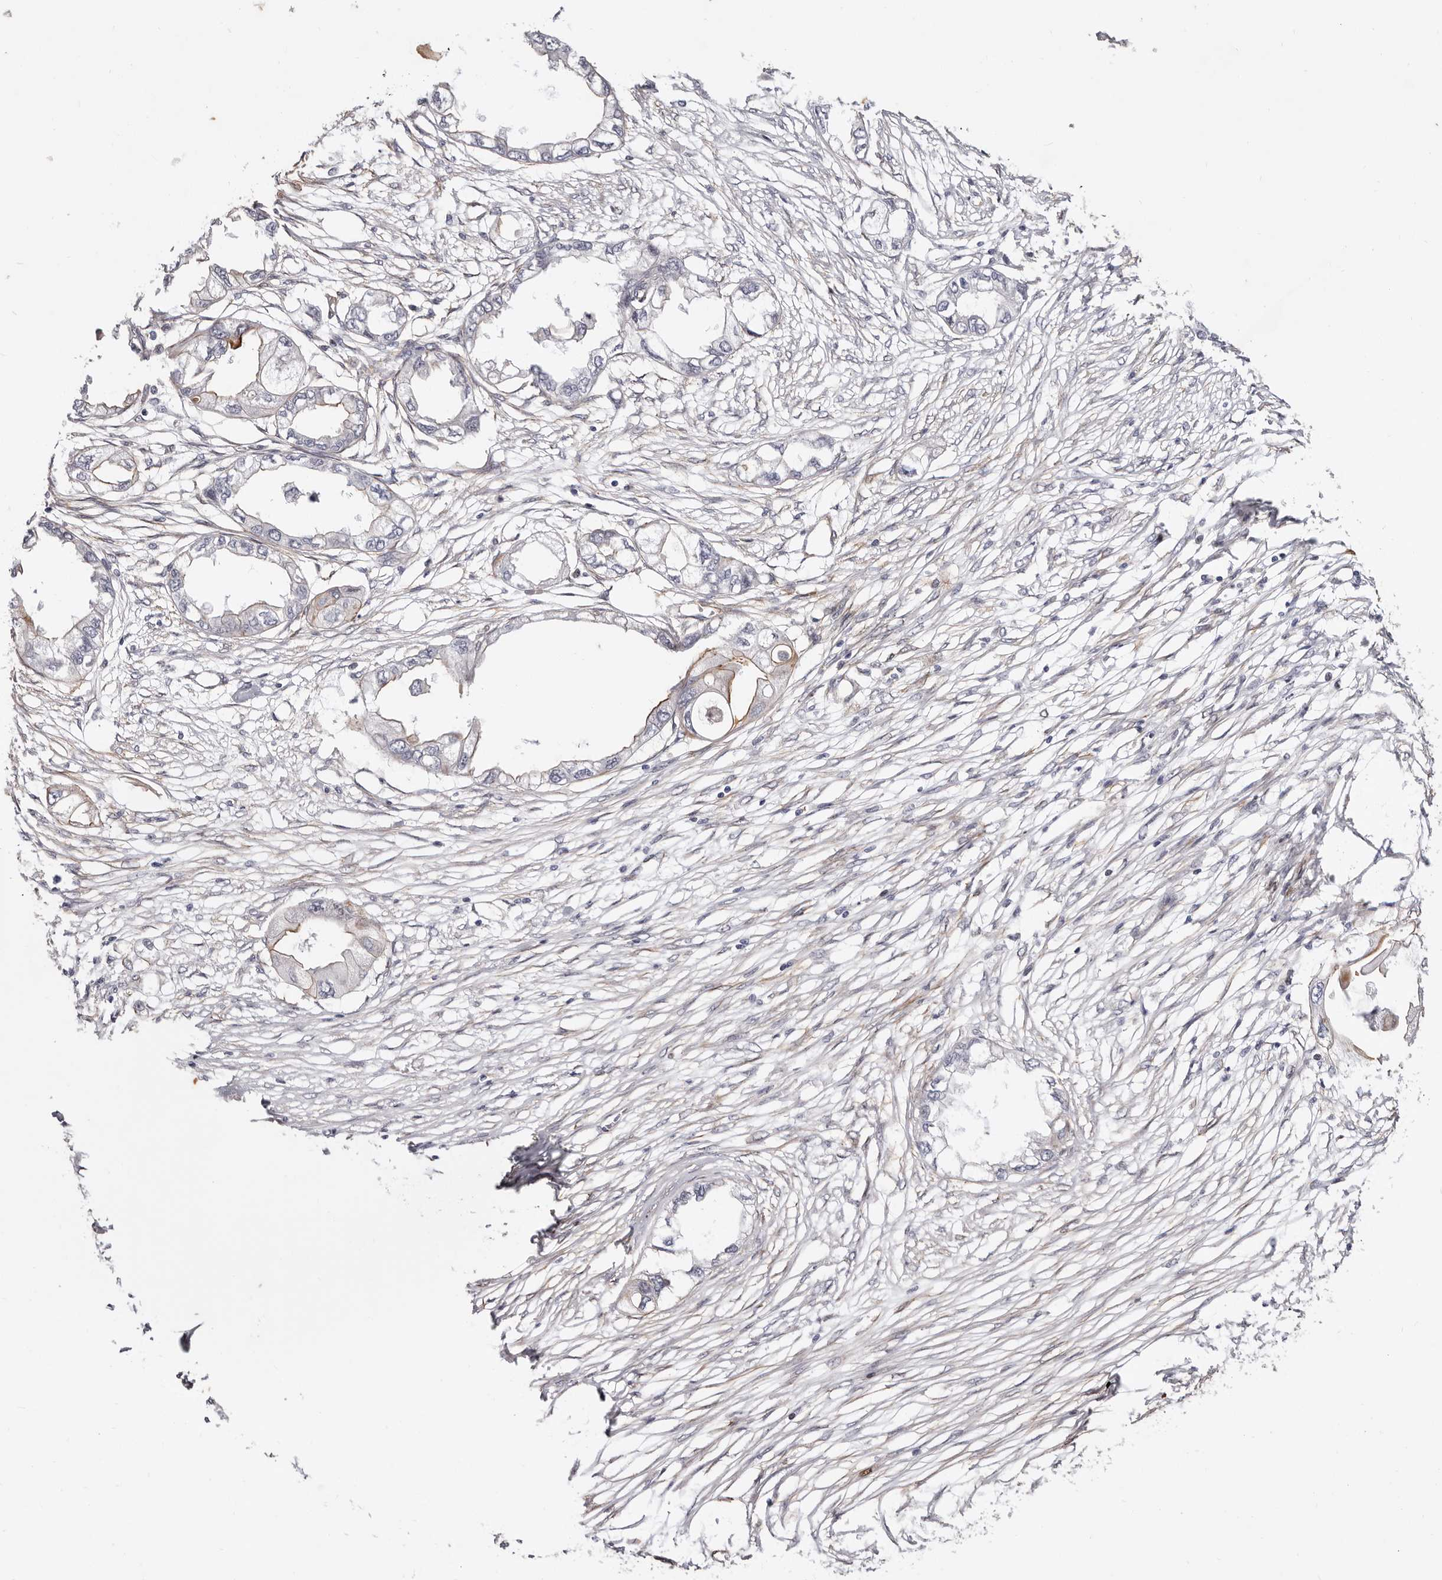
{"staining": {"intensity": "weak", "quantity": "<25%", "location": "cytoplasmic/membranous"}, "tissue": "endometrial cancer", "cell_type": "Tumor cells", "image_type": "cancer", "snomed": [{"axis": "morphology", "description": "Adenocarcinoma, NOS"}, {"axis": "morphology", "description": "Adenocarcinoma, metastatic, NOS"}, {"axis": "topography", "description": "Adipose tissue"}, {"axis": "topography", "description": "Endometrium"}], "caption": "A histopathology image of endometrial cancer stained for a protein demonstrates no brown staining in tumor cells. (Brightfield microscopy of DAB (3,3'-diaminobenzidine) immunohistochemistry (IHC) at high magnification).", "gene": "EPHX3", "patient": {"sex": "female", "age": 67}}